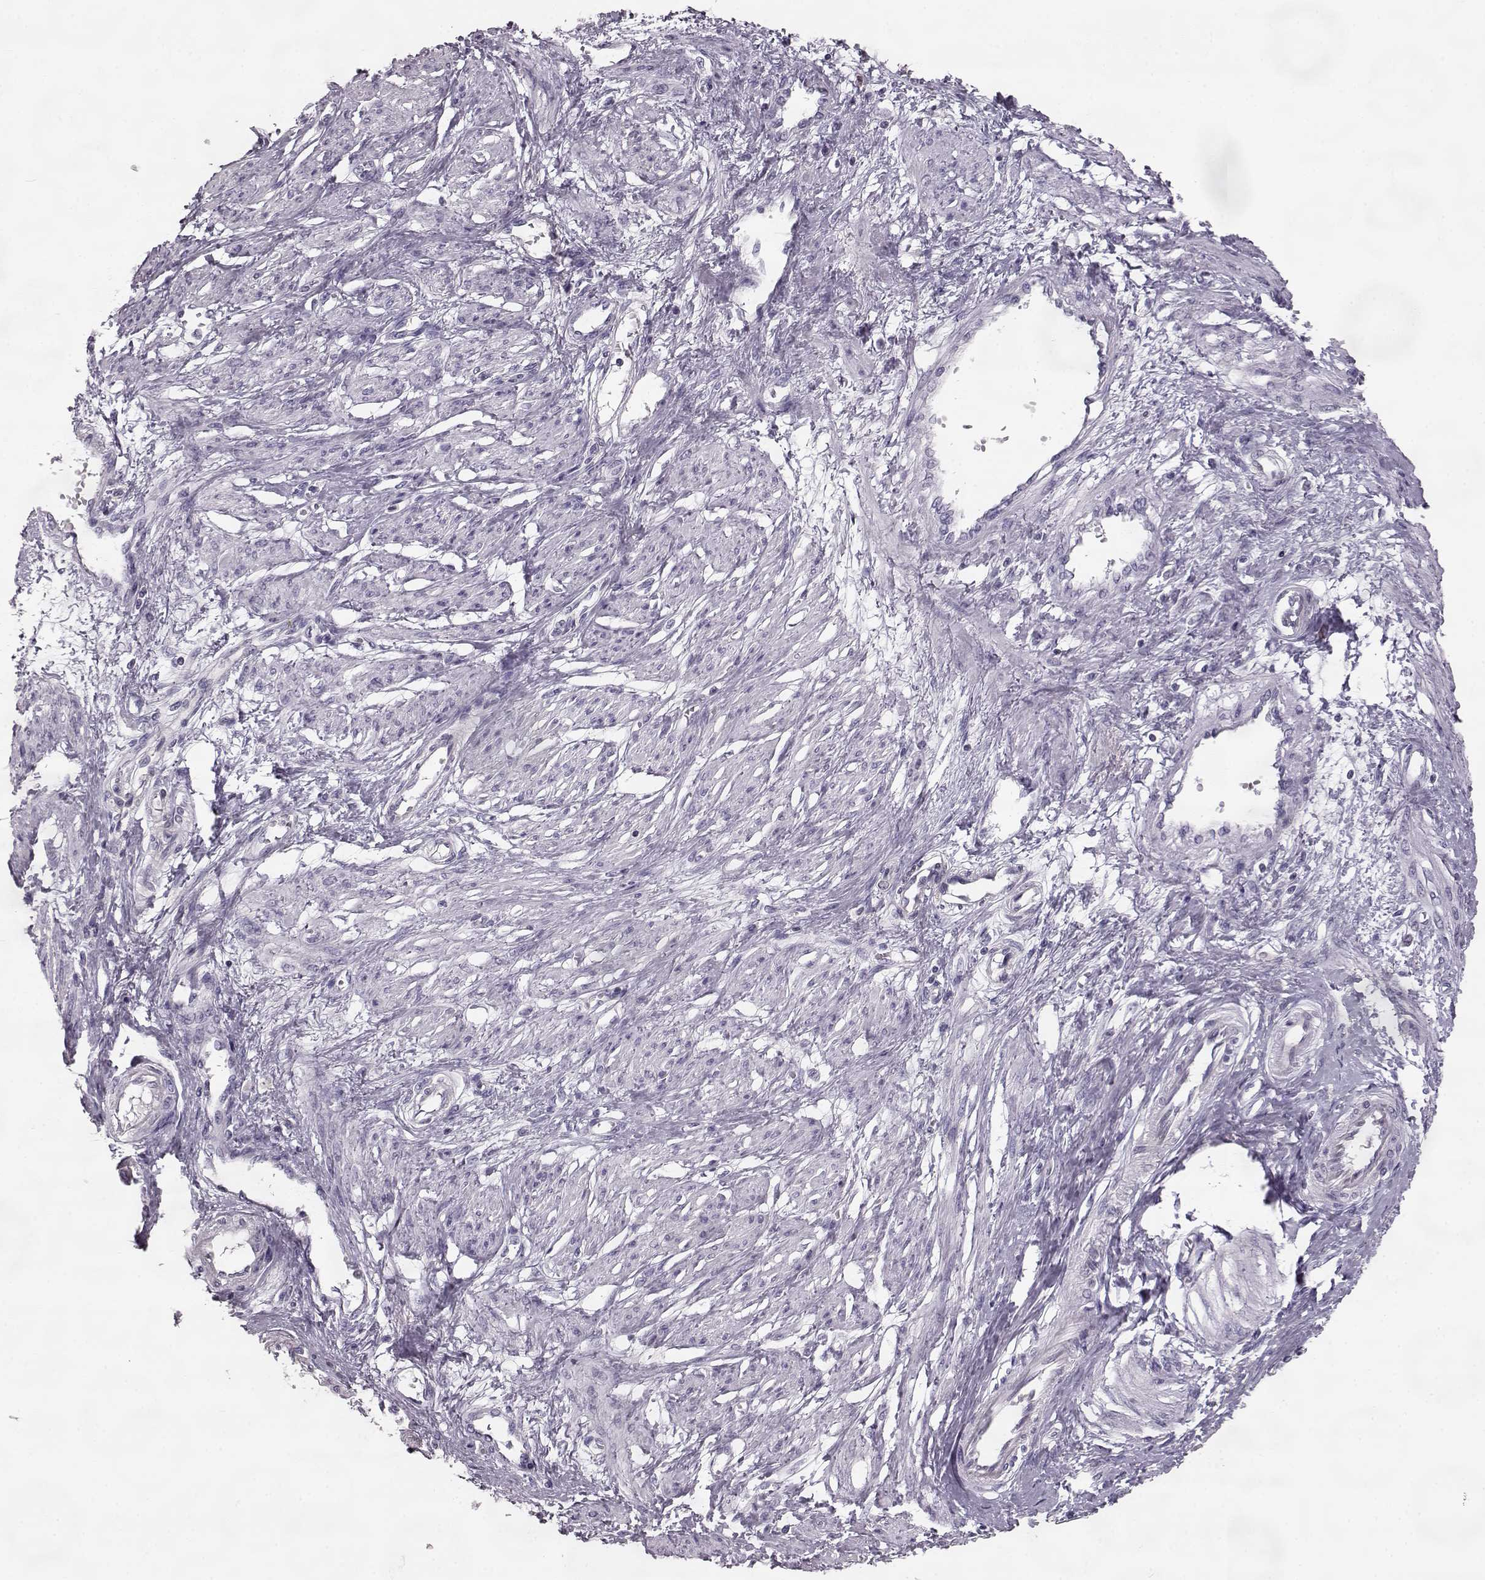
{"staining": {"intensity": "negative", "quantity": "none", "location": "none"}, "tissue": "smooth muscle", "cell_type": "Smooth muscle cells", "image_type": "normal", "snomed": [{"axis": "morphology", "description": "Normal tissue, NOS"}, {"axis": "topography", "description": "Smooth muscle"}, {"axis": "topography", "description": "Uterus"}], "caption": "An IHC photomicrograph of normal smooth muscle is shown. There is no staining in smooth muscle cells of smooth muscle. (DAB immunohistochemistry (IHC) visualized using brightfield microscopy, high magnification).", "gene": "ELOVL5", "patient": {"sex": "female", "age": 39}}